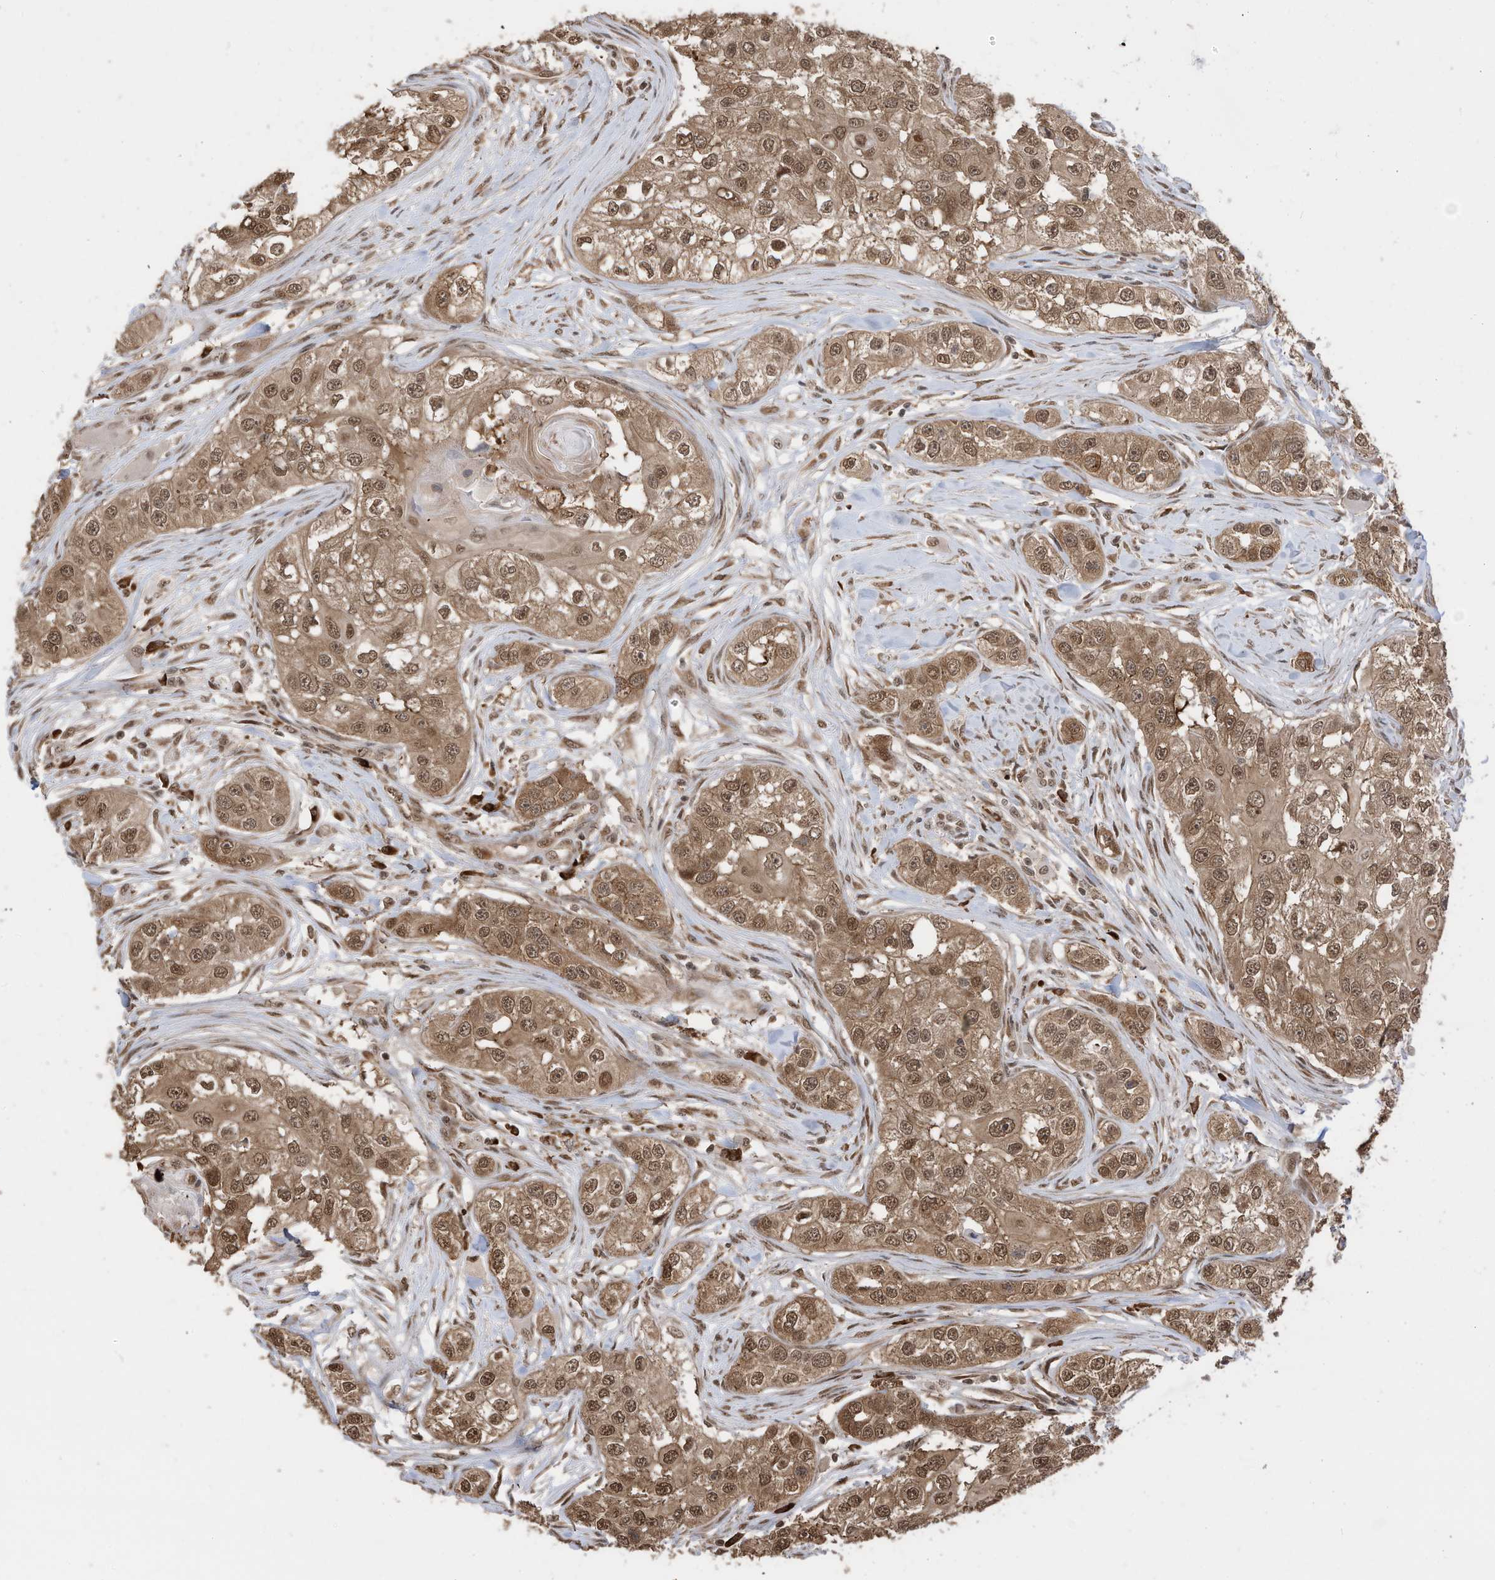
{"staining": {"intensity": "moderate", "quantity": ">75%", "location": "cytoplasmic/membranous,nuclear"}, "tissue": "head and neck cancer", "cell_type": "Tumor cells", "image_type": "cancer", "snomed": [{"axis": "morphology", "description": "Normal tissue, NOS"}, {"axis": "morphology", "description": "Squamous cell carcinoma, NOS"}, {"axis": "topography", "description": "Skeletal muscle"}, {"axis": "topography", "description": "Head-Neck"}], "caption": "Immunohistochemistry (IHC) of head and neck cancer reveals medium levels of moderate cytoplasmic/membranous and nuclear staining in approximately >75% of tumor cells.", "gene": "ZNF195", "patient": {"sex": "male", "age": 51}}